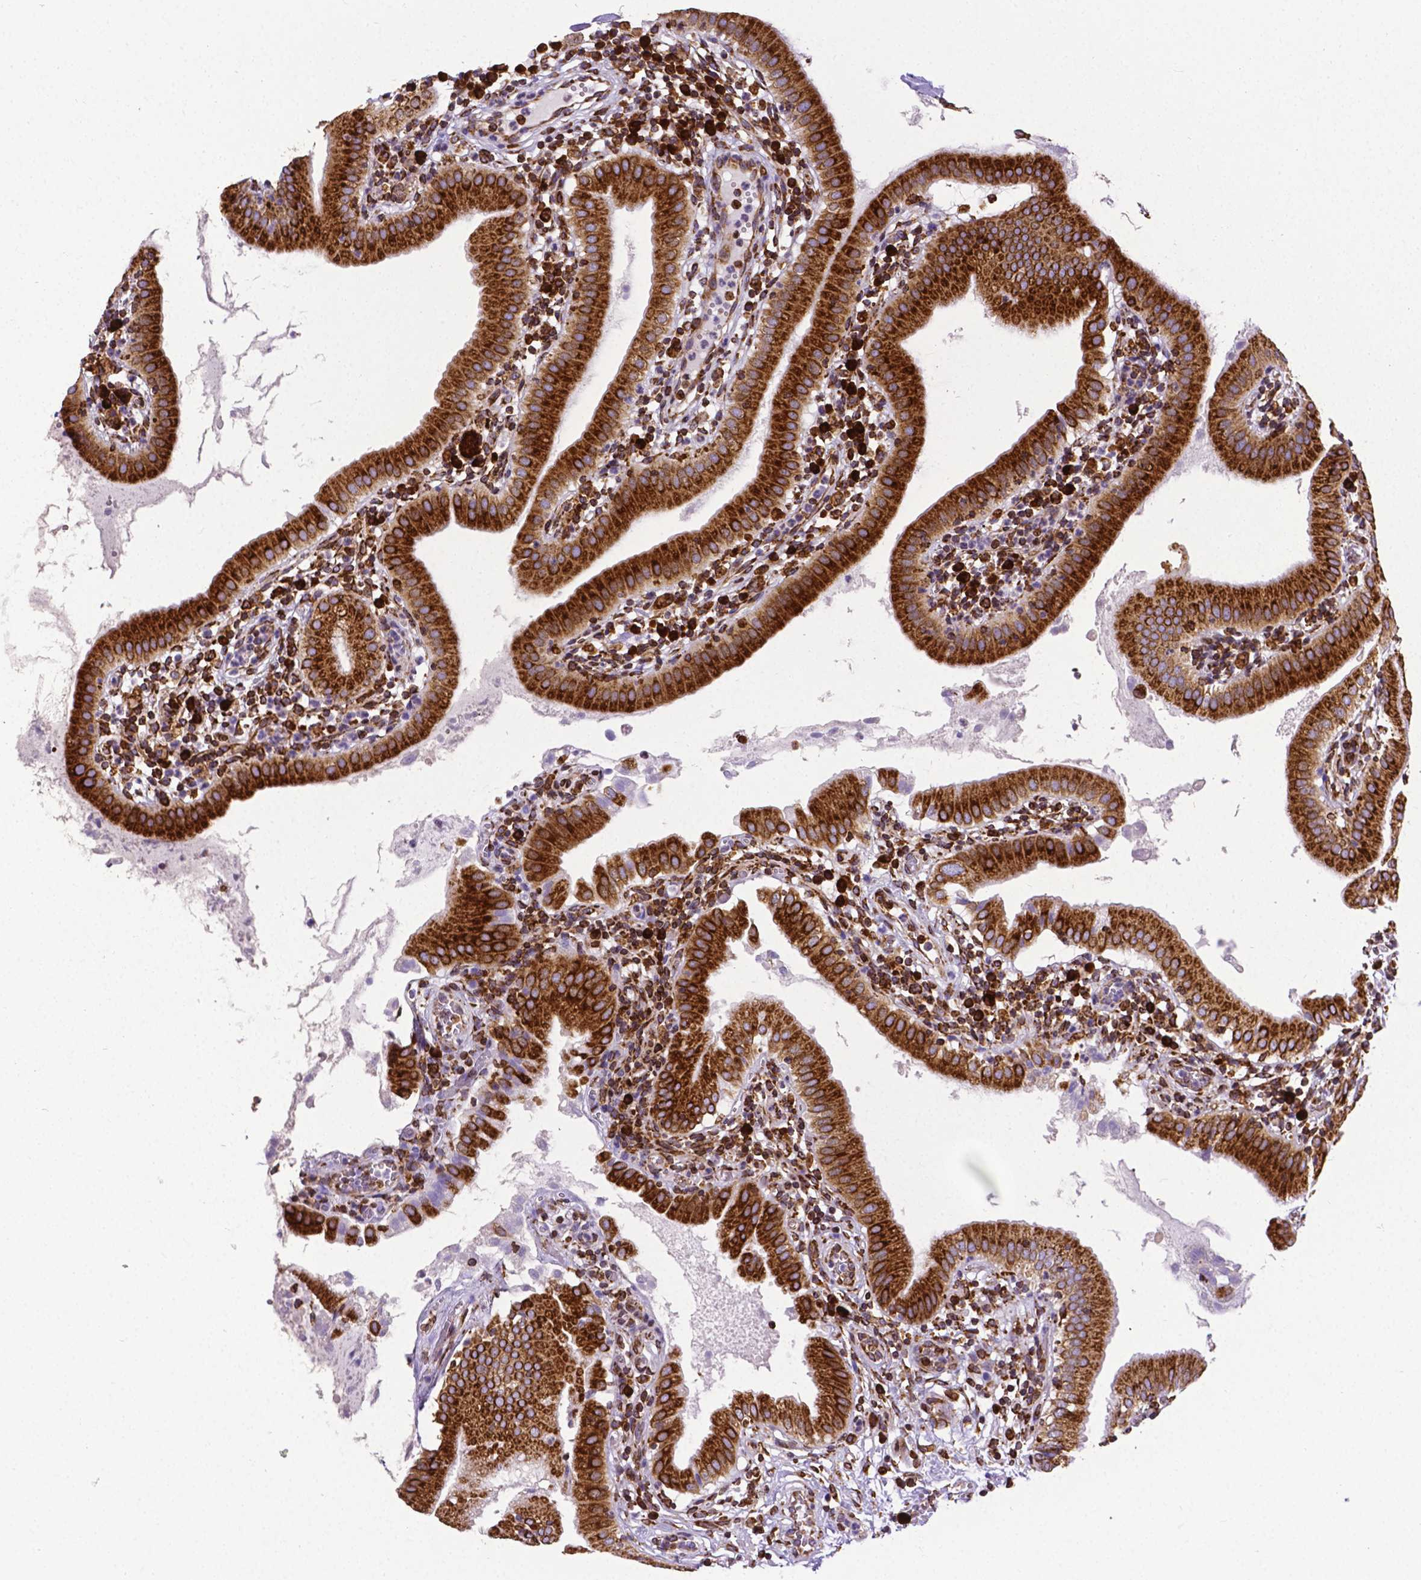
{"staining": {"intensity": "strong", "quantity": ">75%", "location": "cytoplasmic/membranous"}, "tissue": "gallbladder", "cell_type": "Glandular cells", "image_type": "normal", "snomed": [{"axis": "morphology", "description": "Normal tissue, NOS"}, {"axis": "topography", "description": "Gallbladder"}], "caption": "DAB immunohistochemical staining of benign gallbladder exhibits strong cytoplasmic/membranous protein positivity in approximately >75% of glandular cells.", "gene": "MTDH", "patient": {"sex": "female", "age": 65}}